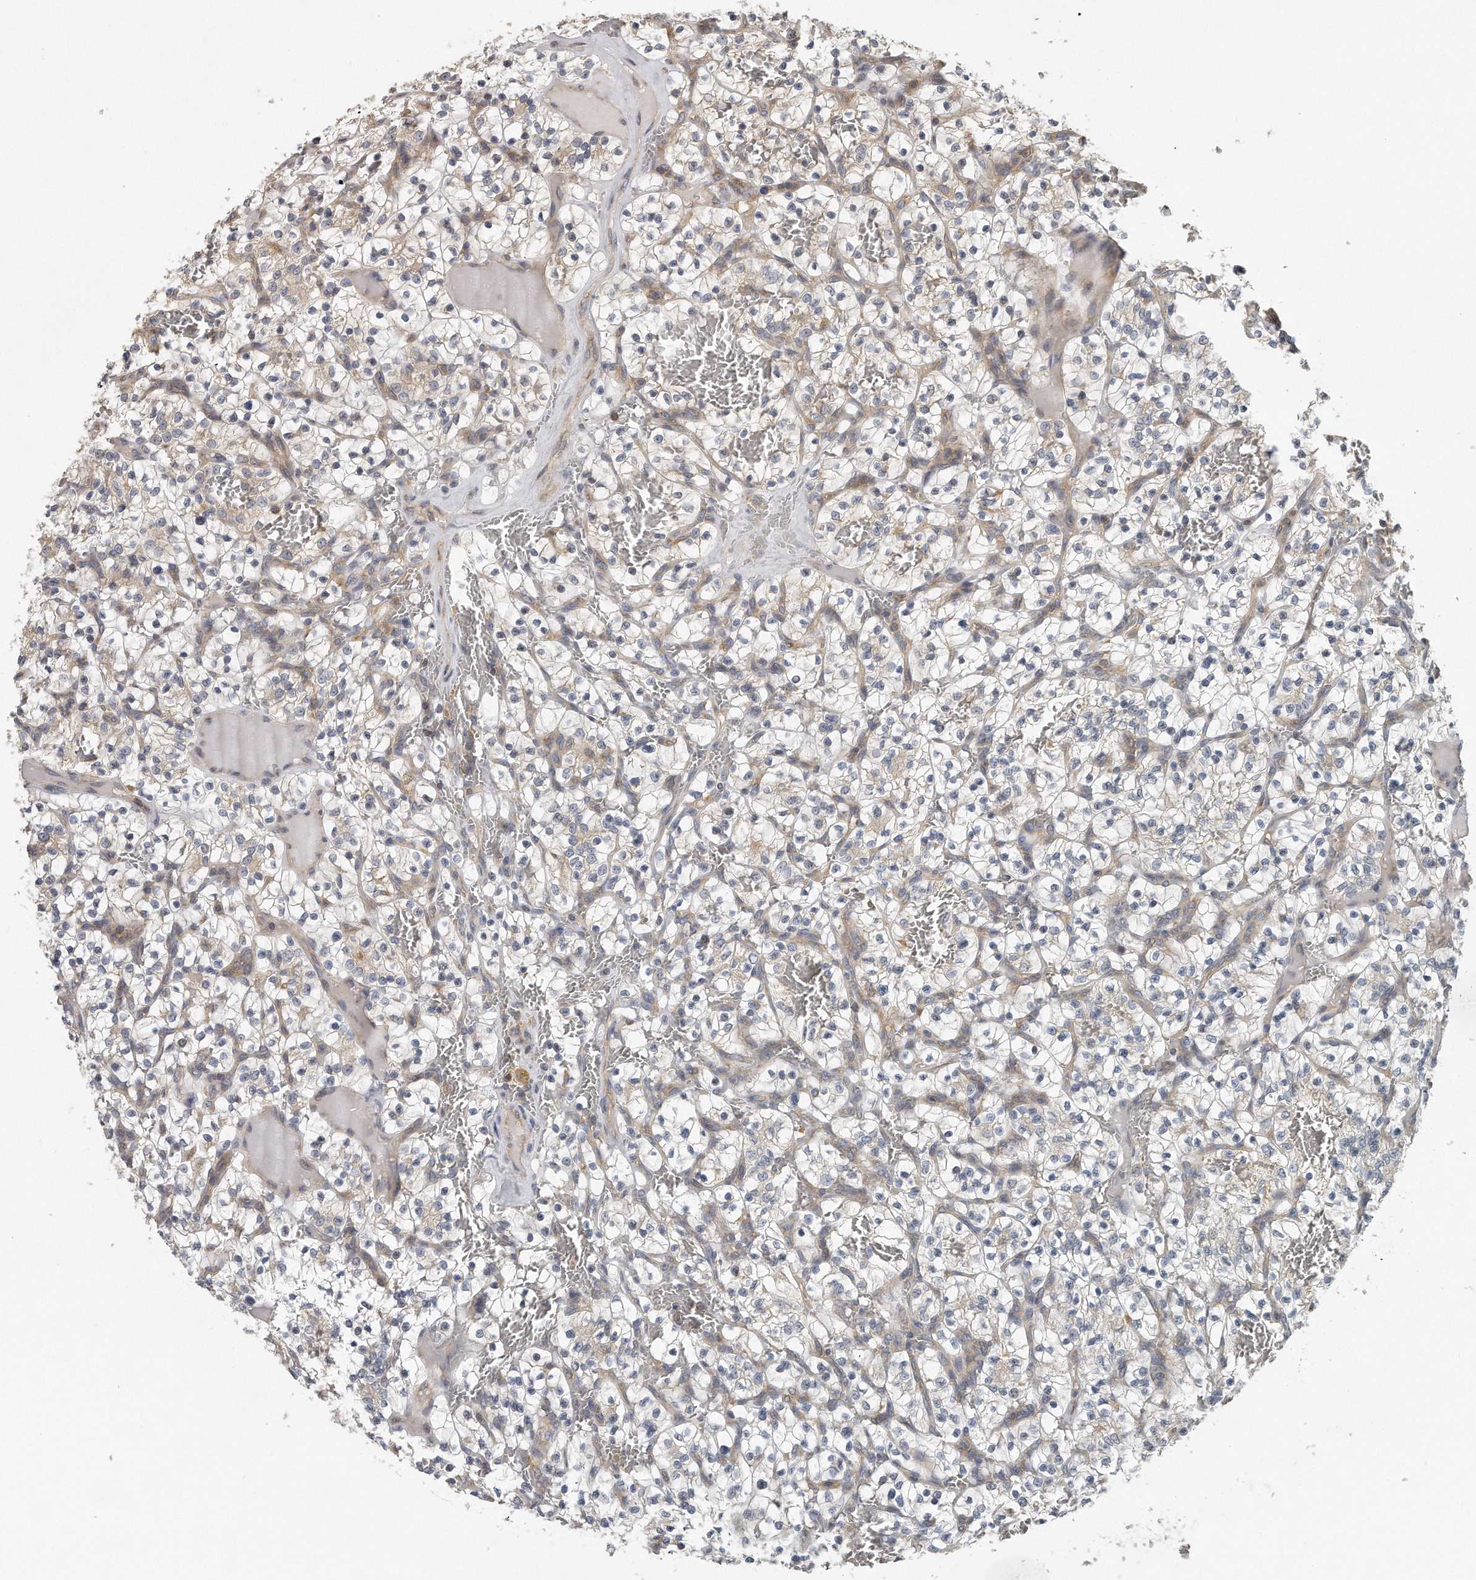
{"staining": {"intensity": "weak", "quantity": "<25%", "location": "cytoplasmic/membranous"}, "tissue": "renal cancer", "cell_type": "Tumor cells", "image_type": "cancer", "snomed": [{"axis": "morphology", "description": "Adenocarcinoma, NOS"}, {"axis": "topography", "description": "Kidney"}], "caption": "DAB immunohistochemical staining of human adenocarcinoma (renal) shows no significant staining in tumor cells. Brightfield microscopy of IHC stained with DAB (3,3'-diaminobenzidine) (brown) and hematoxylin (blue), captured at high magnification.", "gene": "EIF3I", "patient": {"sex": "female", "age": 57}}